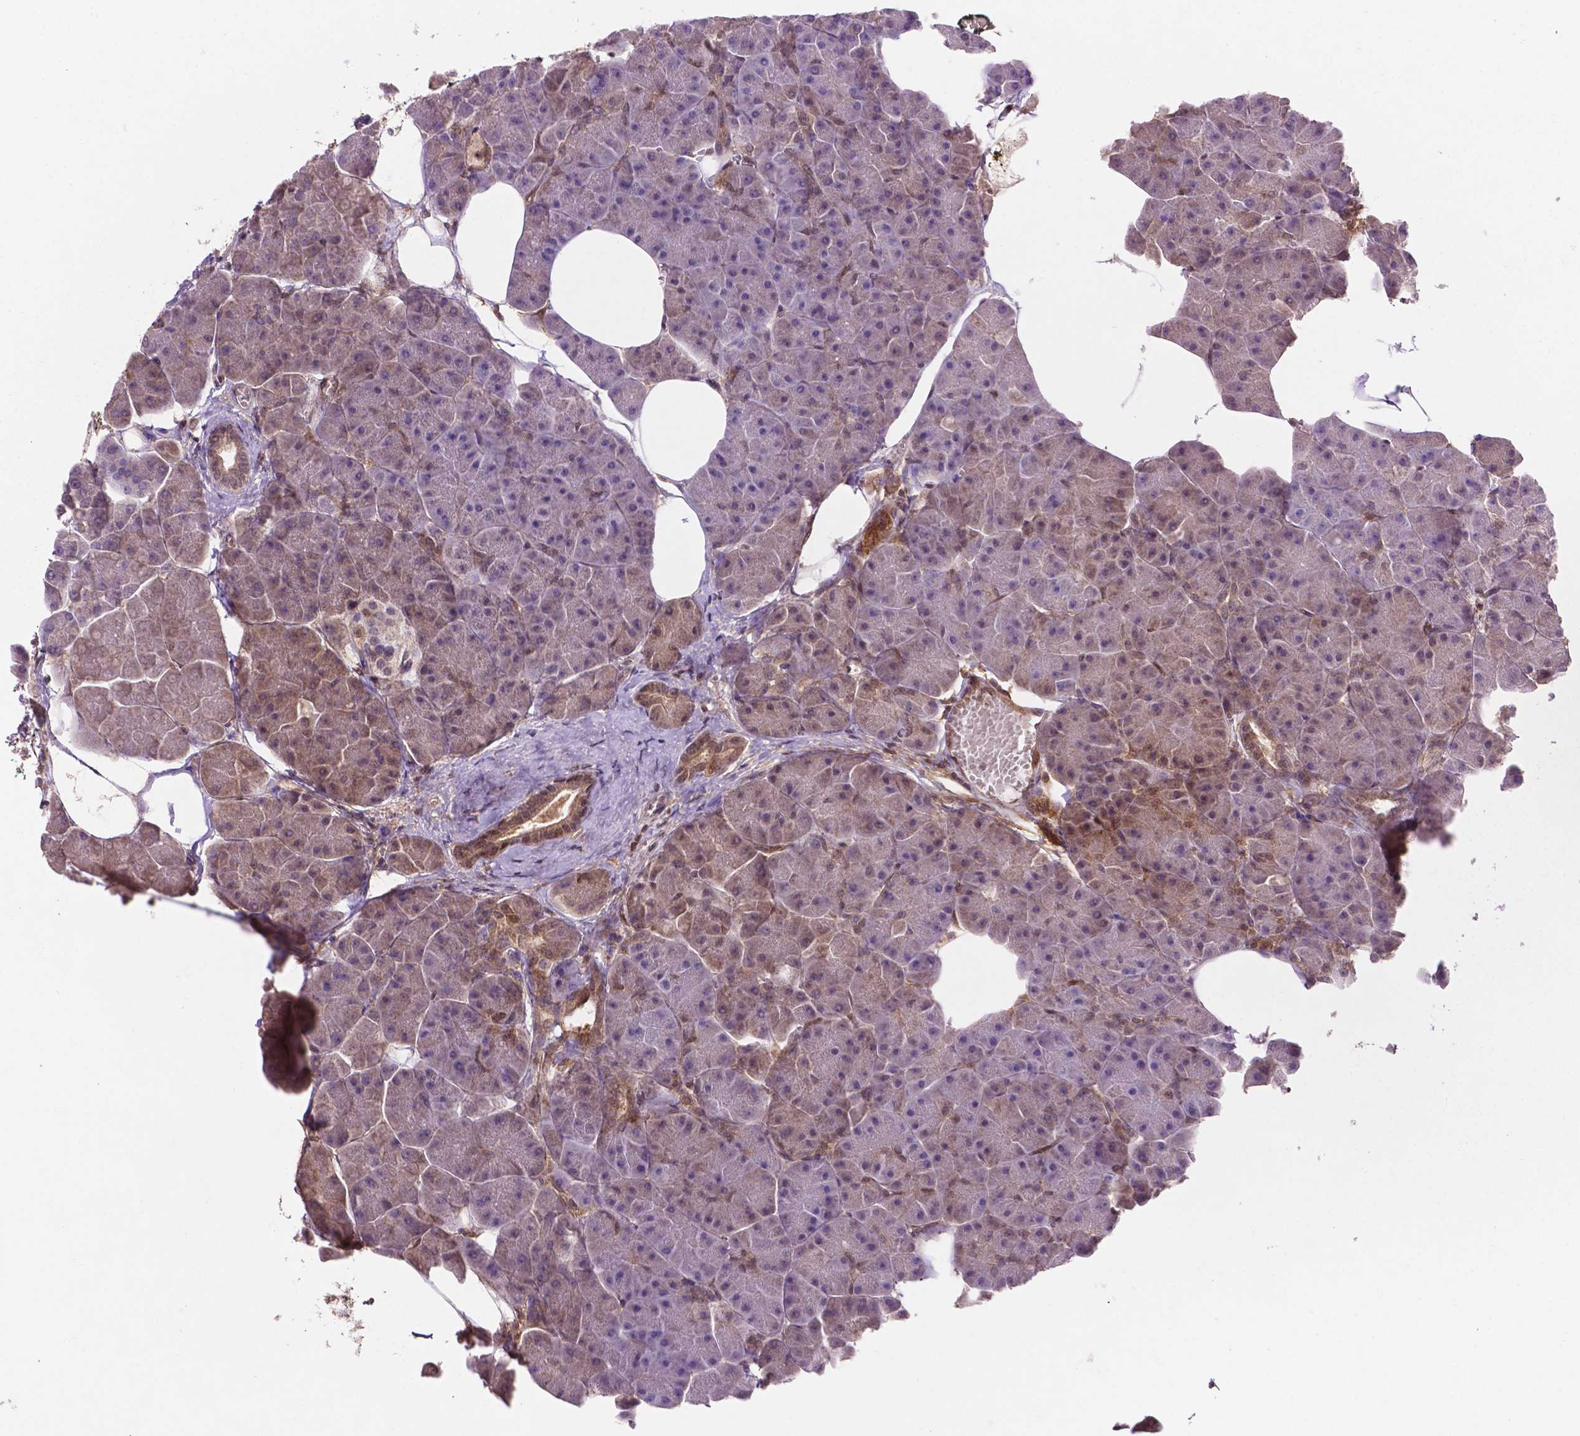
{"staining": {"intensity": "moderate", "quantity": "<25%", "location": "cytoplasmic/membranous,nuclear"}, "tissue": "pancreas", "cell_type": "Exocrine glandular cells", "image_type": "normal", "snomed": [{"axis": "morphology", "description": "Normal tissue, NOS"}, {"axis": "topography", "description": "Adipose tissue"}, {"axis": "topography", "description": "Pancreas"}, {"axis": "topography", "description": "Peripheral nerve tissue"}], "caption": "Moderate cytoplasmic/membranous,nuclear staining is seen in about <25% of exocrine glandular cells in unremarkable pancreas. (Brightfield microscopy of DAB IHC at high magnification).", "gene": "UBE2L6", "patient": {"sex": "female", "age": 58}}